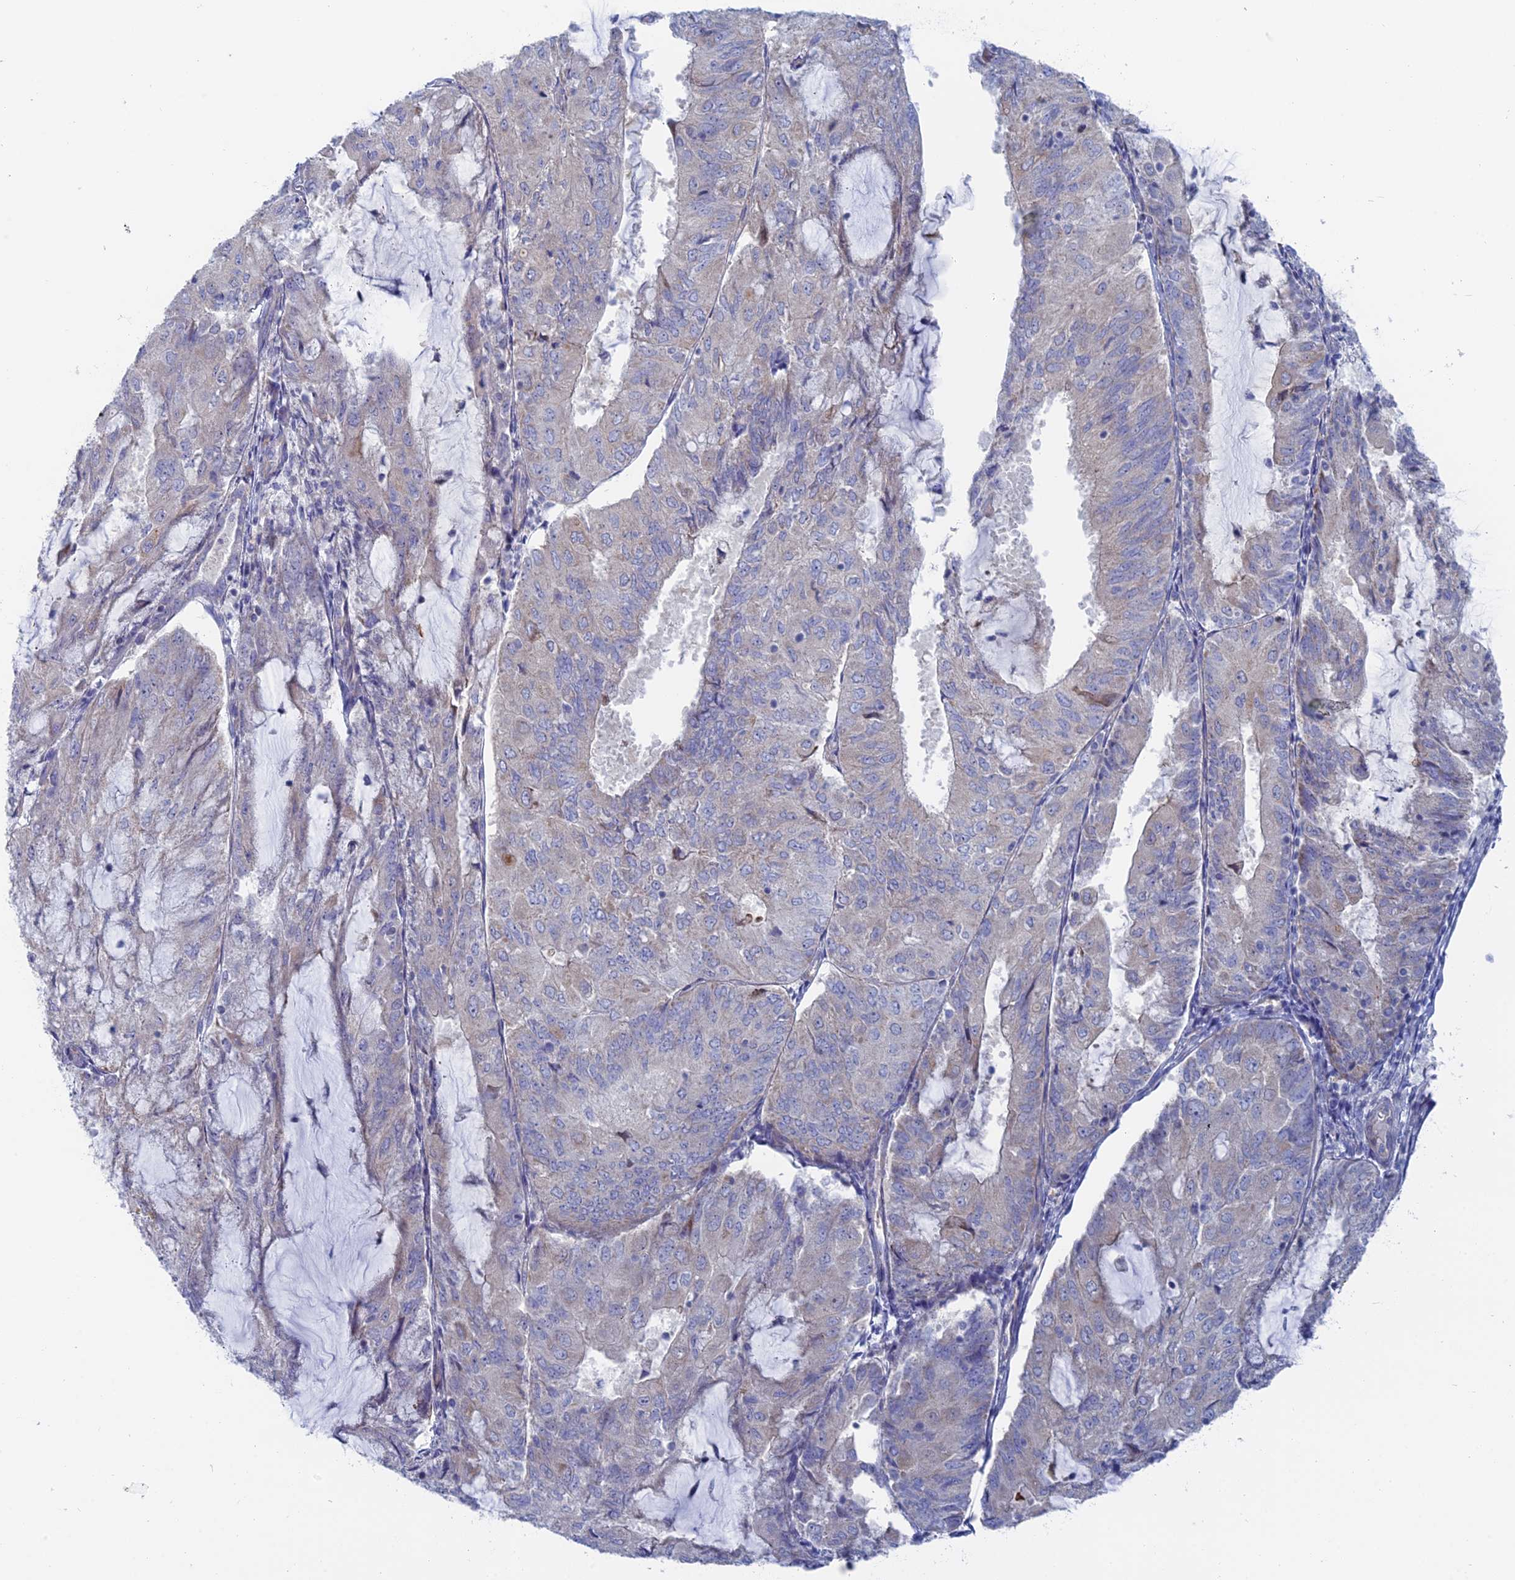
{"staining": {"intensity": "negative", "quantity": "none", "location": "none"}, "tissue": "endometrial cancer", "cell_type": "Tumor cells", "image_type": "cancer", "snomed": [{"axis": "morphology", "description": "Adenocarcinoma, NOS"}, {"axis": "topography", "description": "Endometrium"}], "caption": "Immunohistochemical staining of endometrial cancer exhibits no significant staining in tumor cells. (DAB IHC, high magnification).", "gene": "TBC1D30", "patient": {"sex": "female", "age": 81}}